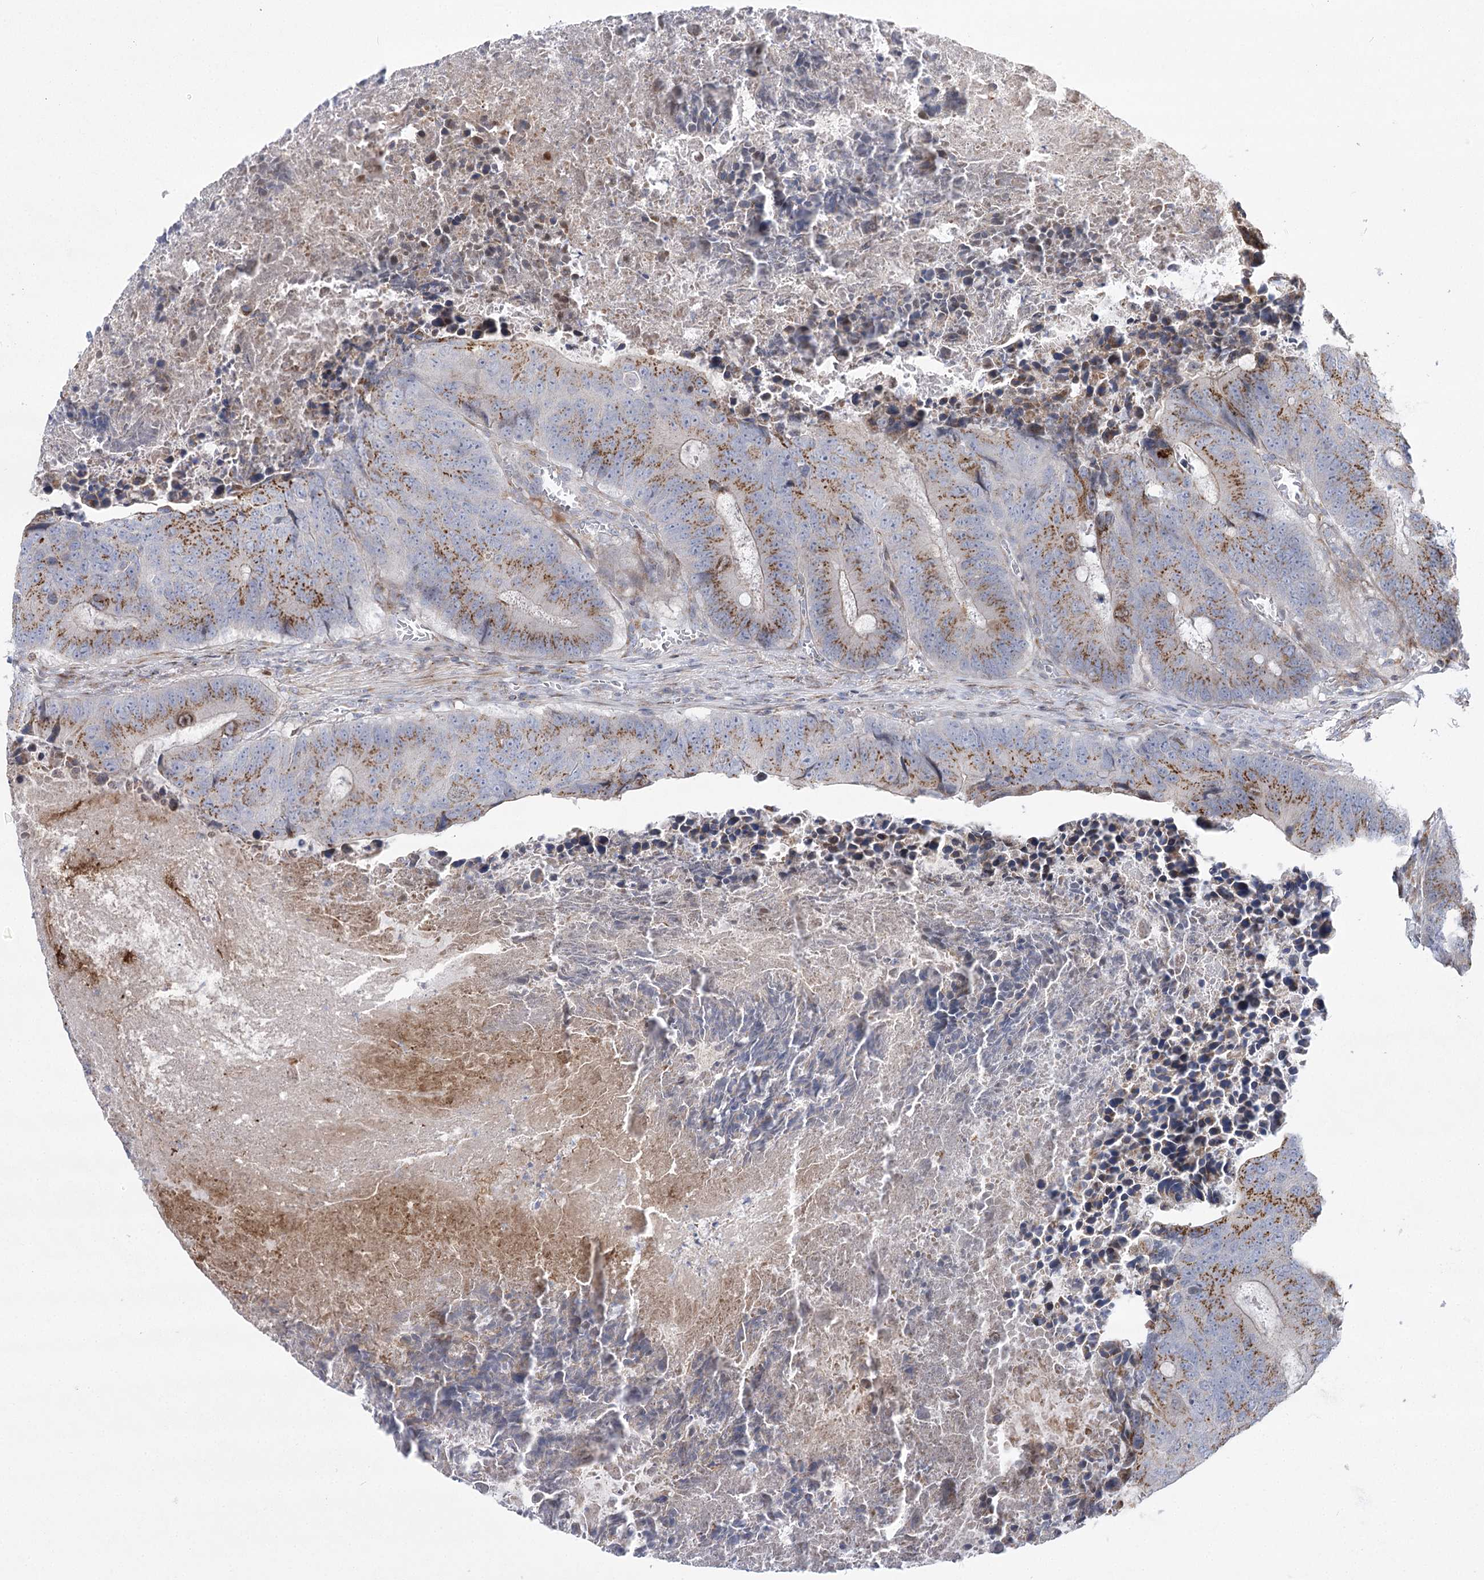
{"staining": {"intensity": "moderate", "quantity": ">75%", "location": "cytoplasmic/membranous"}, "tissue": "colorectal cancer", "cell_type": "Tumor cells", "image_type": "cancer", "snomed": [{"axis": "morphology", "description": "Adenocarcinoma, NOS"}, {"axis": "topography", "description": "Colon"}], "caption": "Colorectal cancer (adenocarcinoma) tissue reveals moderate cytoplasmic/membranous staining in about >75% of tumor cells, visualized by immunohistochemistry.", "gene": "NME7", "patient": {"sex": "male", "age": 87}}